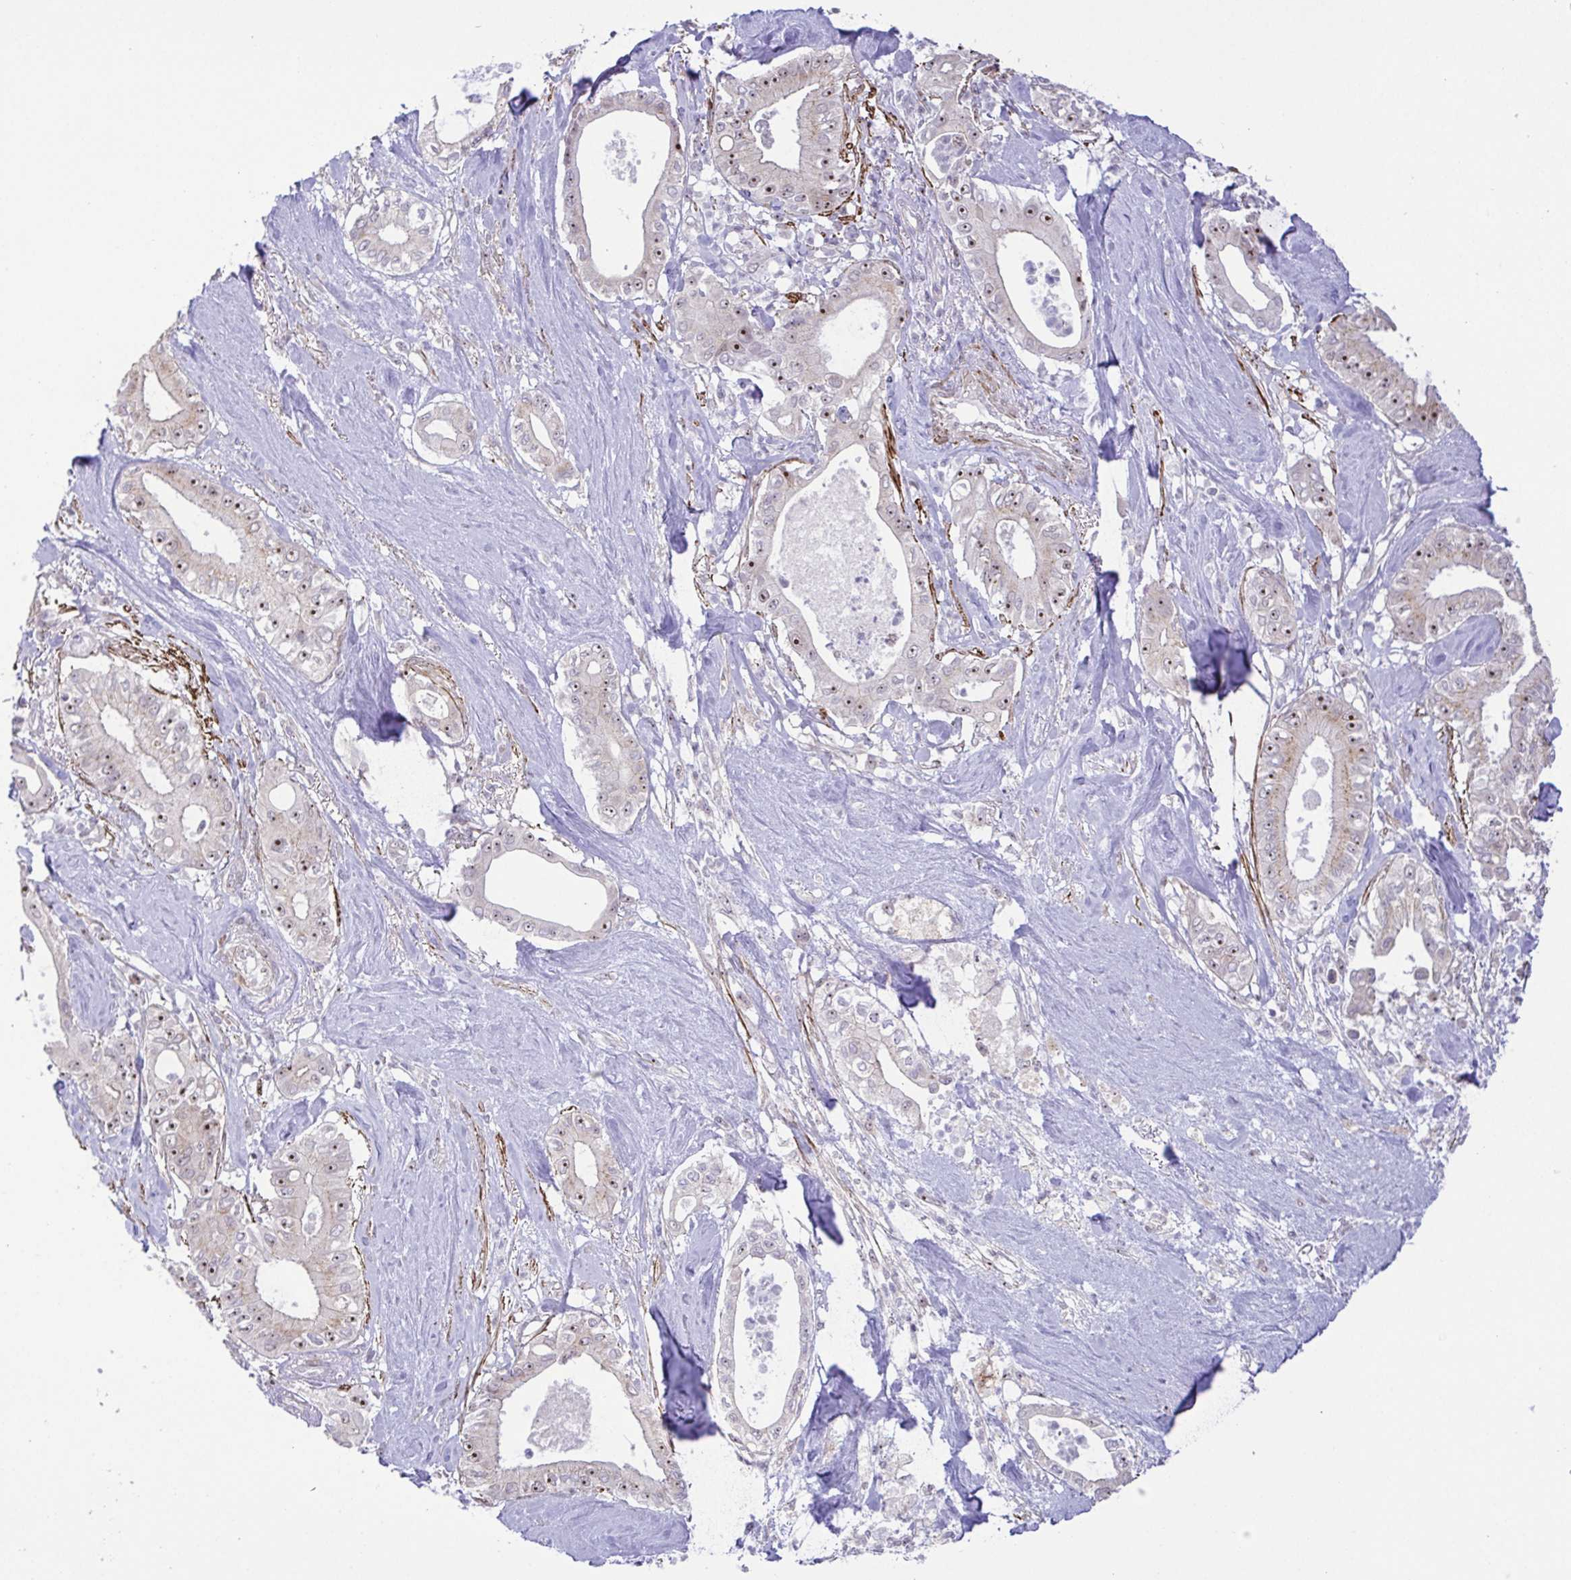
{"staining": {"intensity": "moderate", "quantity": "25%-75%", "location": "nuclear"}, "tissue": "pancreatic cancer", "cell_type": "Tumor cells", "image_type": "cancer", "snomed": [{"axis": "morphology", "description": "Adenocarcinoma, NOS"}, {"axis": "topography", "description": "Pancreas"}], "caption": "Tumor cells demonstrate medium levels of moderate nuclear staining in approximately 25%-75% of cells in human pancreatic cancer.", "gene": "RSL24D1", "patient": {"sex": "male", "age": 71}}